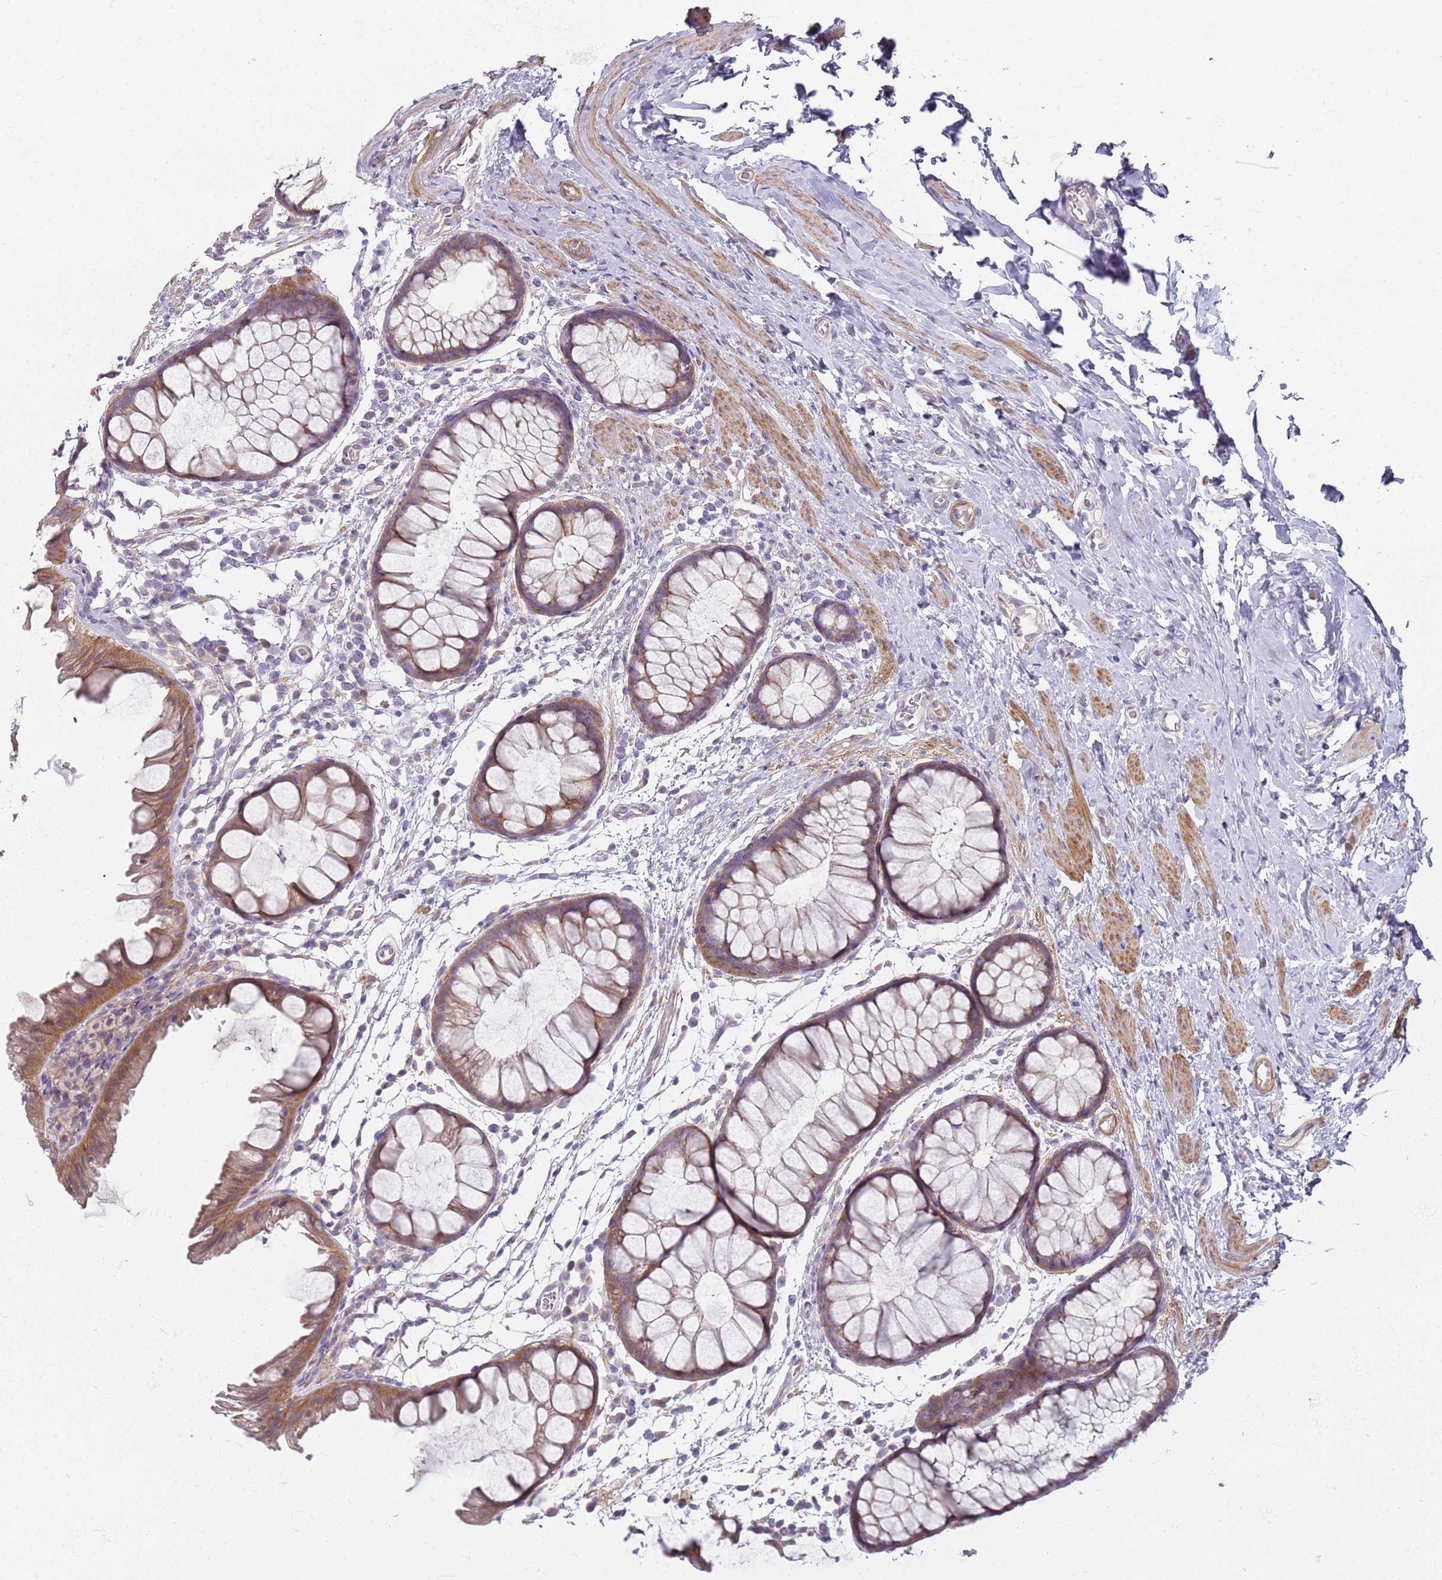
{"staining": {"intensity": "weak", "quantity": ">75%", "location": "cytoplasmic/membranous"}, "tissue": "colon", "cell_type": "Endothelial cells", "image_type": "normal", "snomed": [{"axis": "morphology", "description": "Normal tissue, NOS"}, {"axis": "topography", "description": "Colon"}], "caption": "A brown stain labels weak cytoplasmic/membranous staining of a protein in endothelial cells of benign human colon. (DAB IHC with brightfield microscopy, high magnification).", "gene": "SLC26A6", "patient": {"sex": "female", "age": 62}}